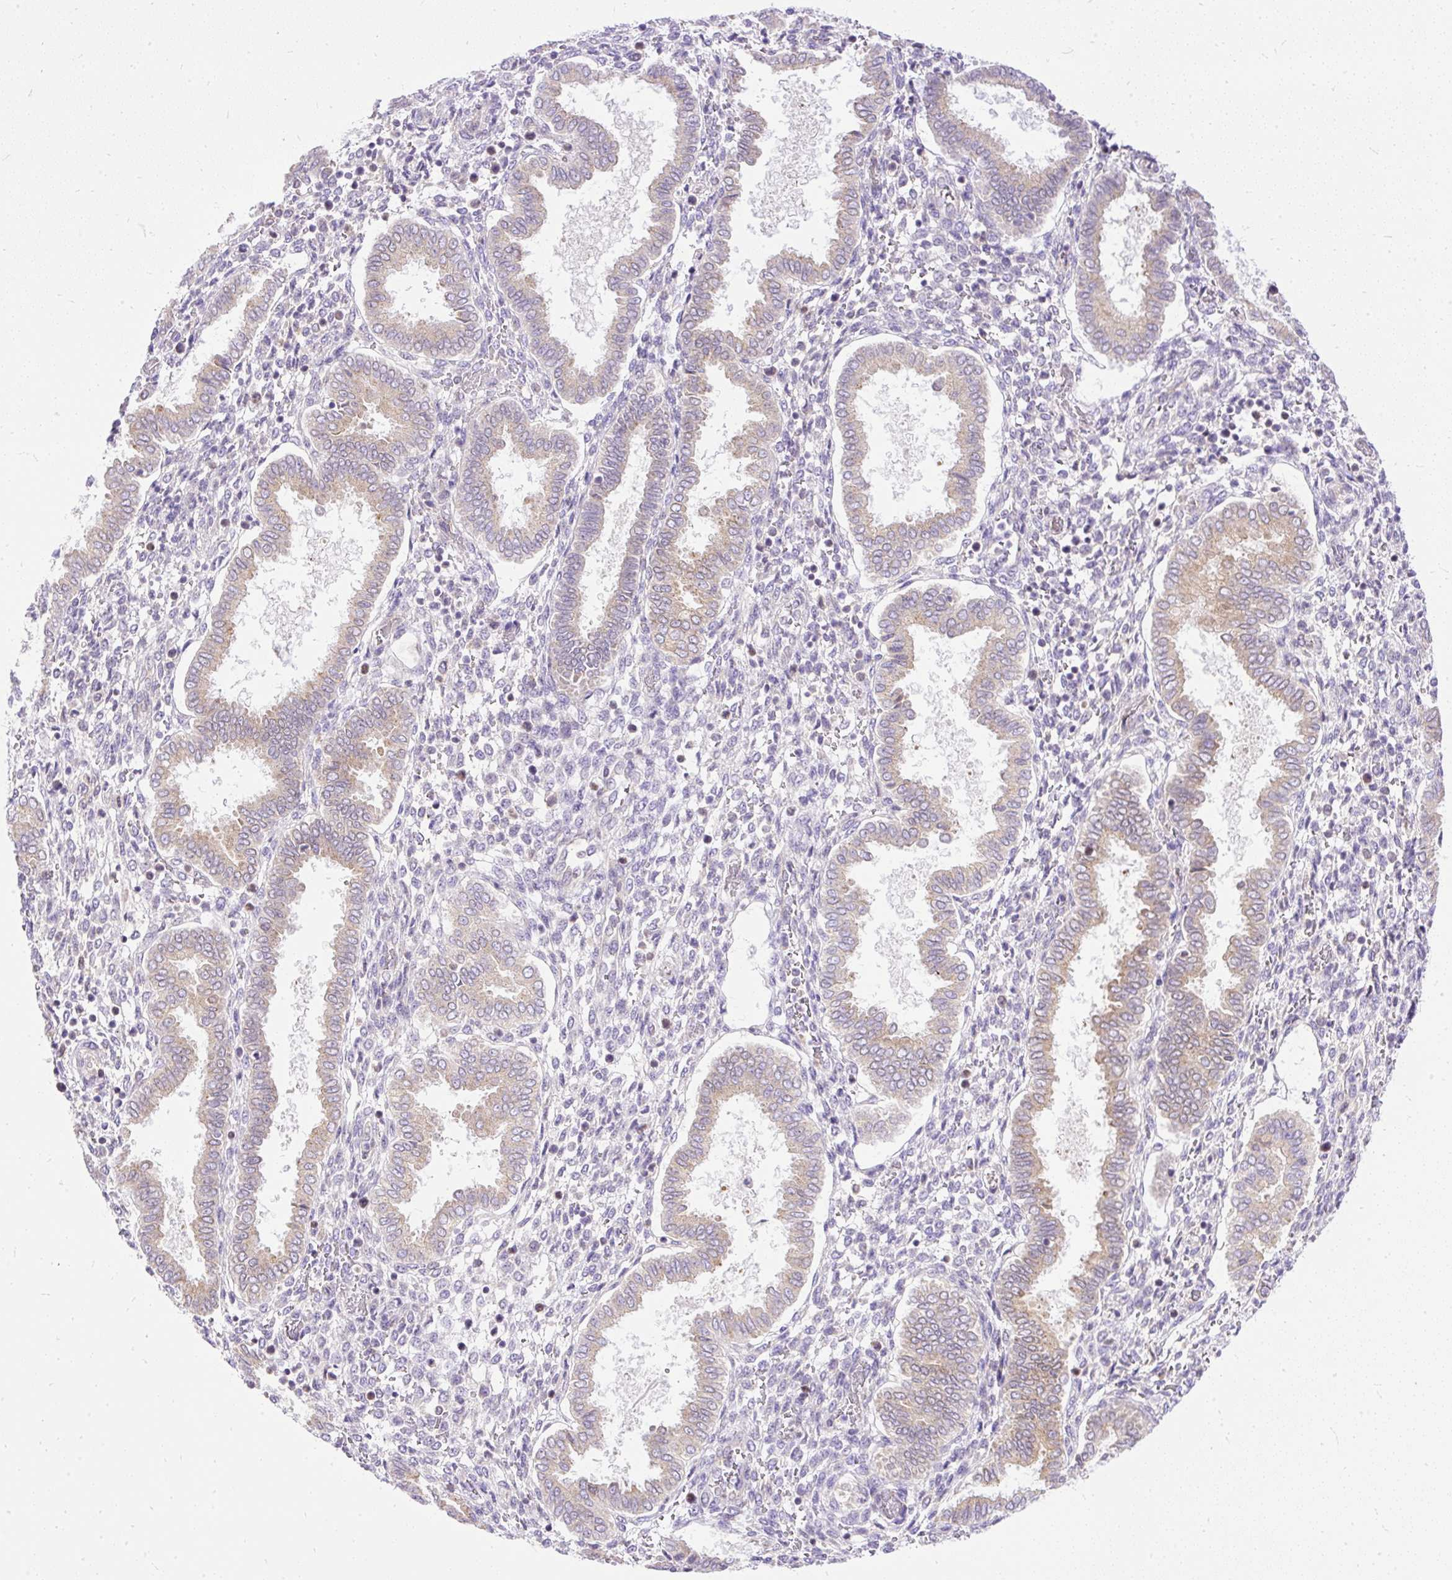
{"staining": {"intensity": "negative", "quantity": "none", "location": "none"}, "tissue": "endometrium", "cell_type": "Cells in endometrial stroma", "image_type": "normal", "snomed": [{"axis": "morphology", "description": "Normal tissue, NOS"}, {"axis": "topography", "description": "Endometrium"}], "caption": "High power microscopy micrograph of an immunohistochemistry (IHC) image of normal endometrium, revealing no significant positivity in cells in endometrial stroma. (DAB immunohistochemistry (IHC), high magnification).", "gene": "AMFR", "patient": {"sex": "female", "age": 24}}